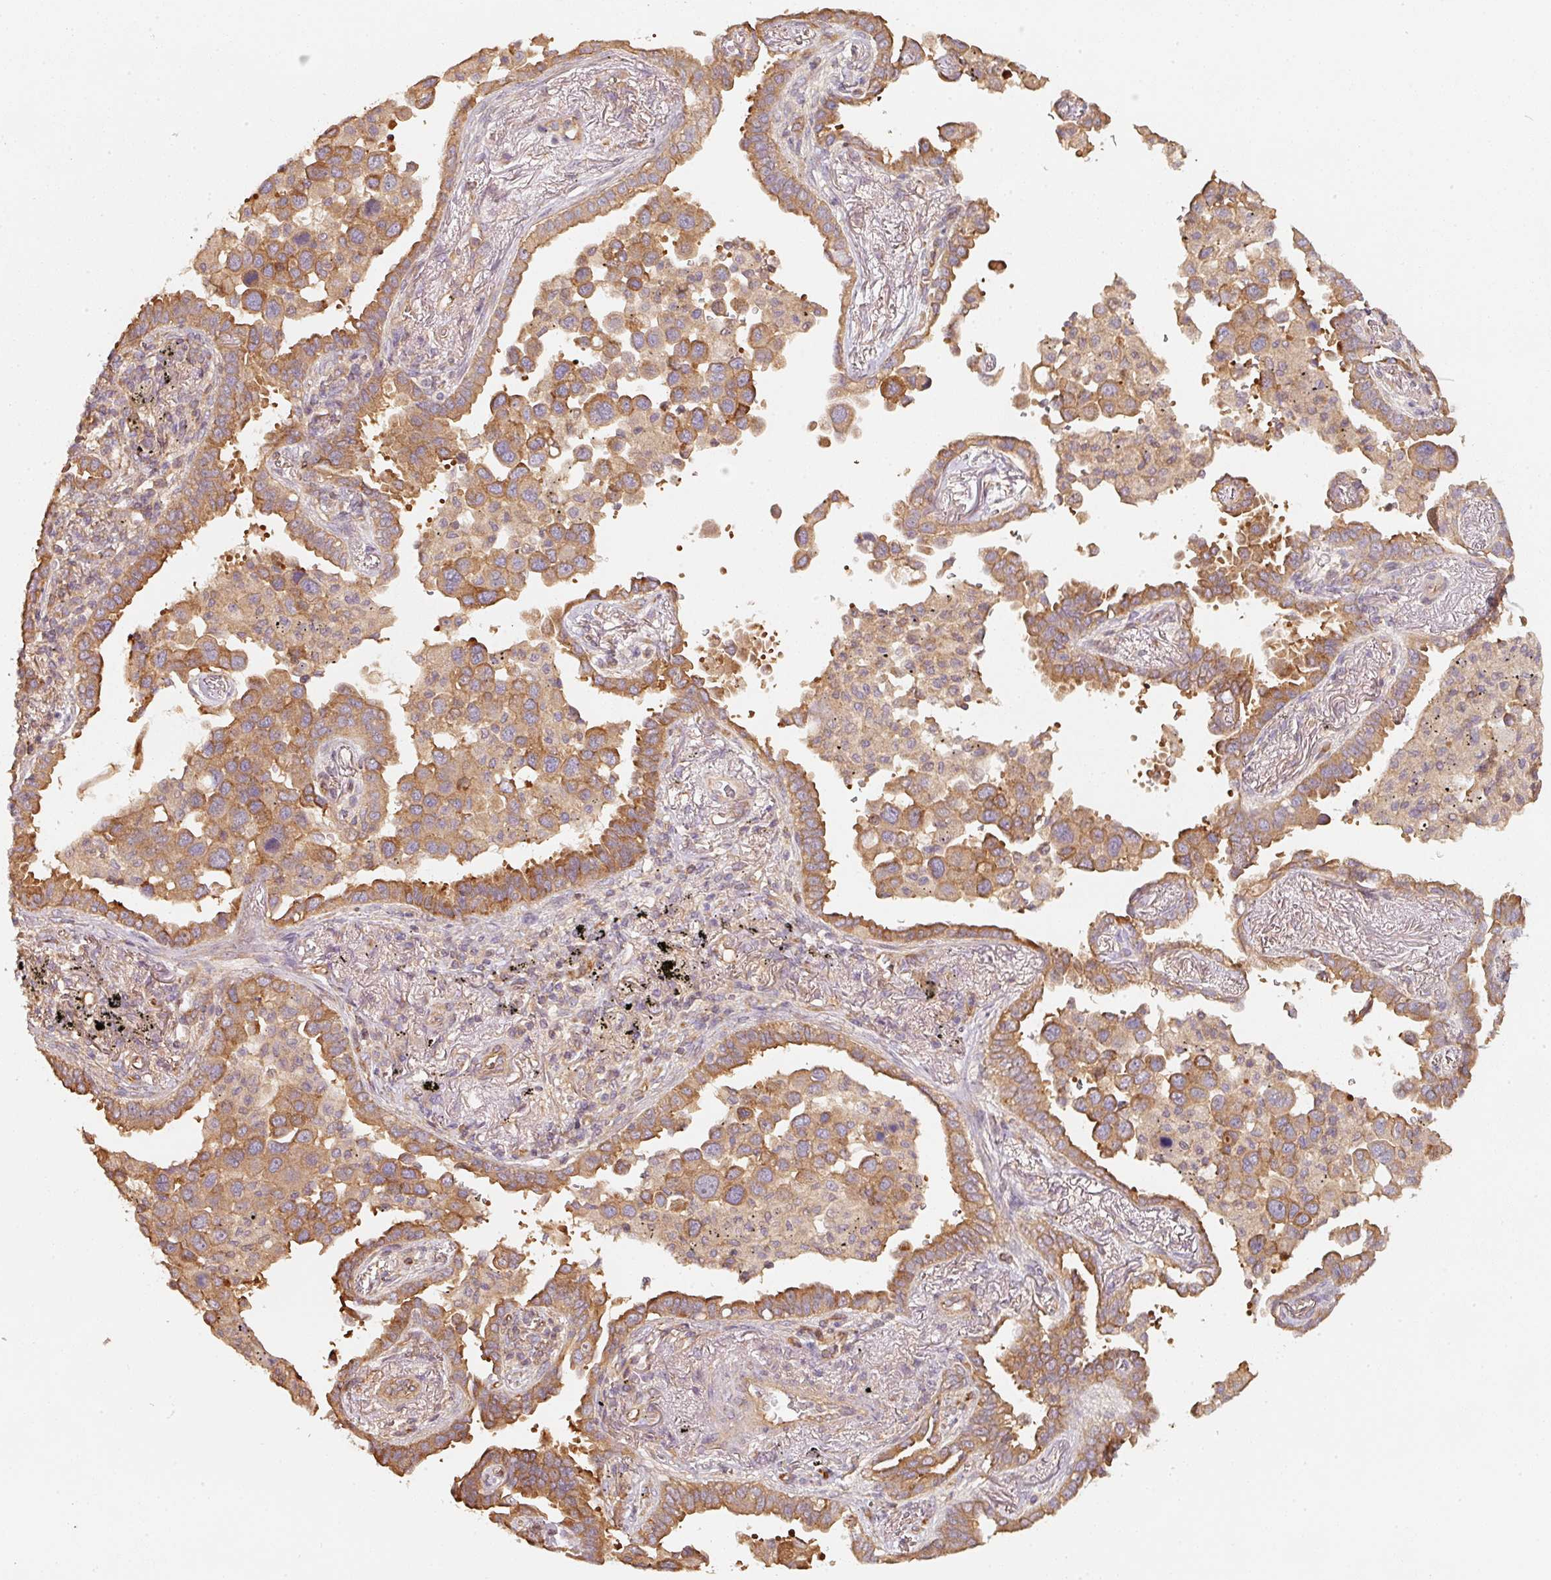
{"staining": {"intensity": "moderate", "quantity": ">75%", "location": "cytoplasmic/membranous"}, "tissue": "lung cancer", "cell_type": "Tumor cells", "image_type": "cancer", "snomed": [{"axis": "morphology", "description": "Adenocarcinoma, NOS"}, {"axis": "topography", "description": "Lung"}], "caption": "A micrograph of human lung adenocarcinoma stained for a protein exhibits moderate cytoplasmic/membranous brown staining in tumor cells.", "gene": "CEP95", "patient": {"sex": "male", "age": 67}}